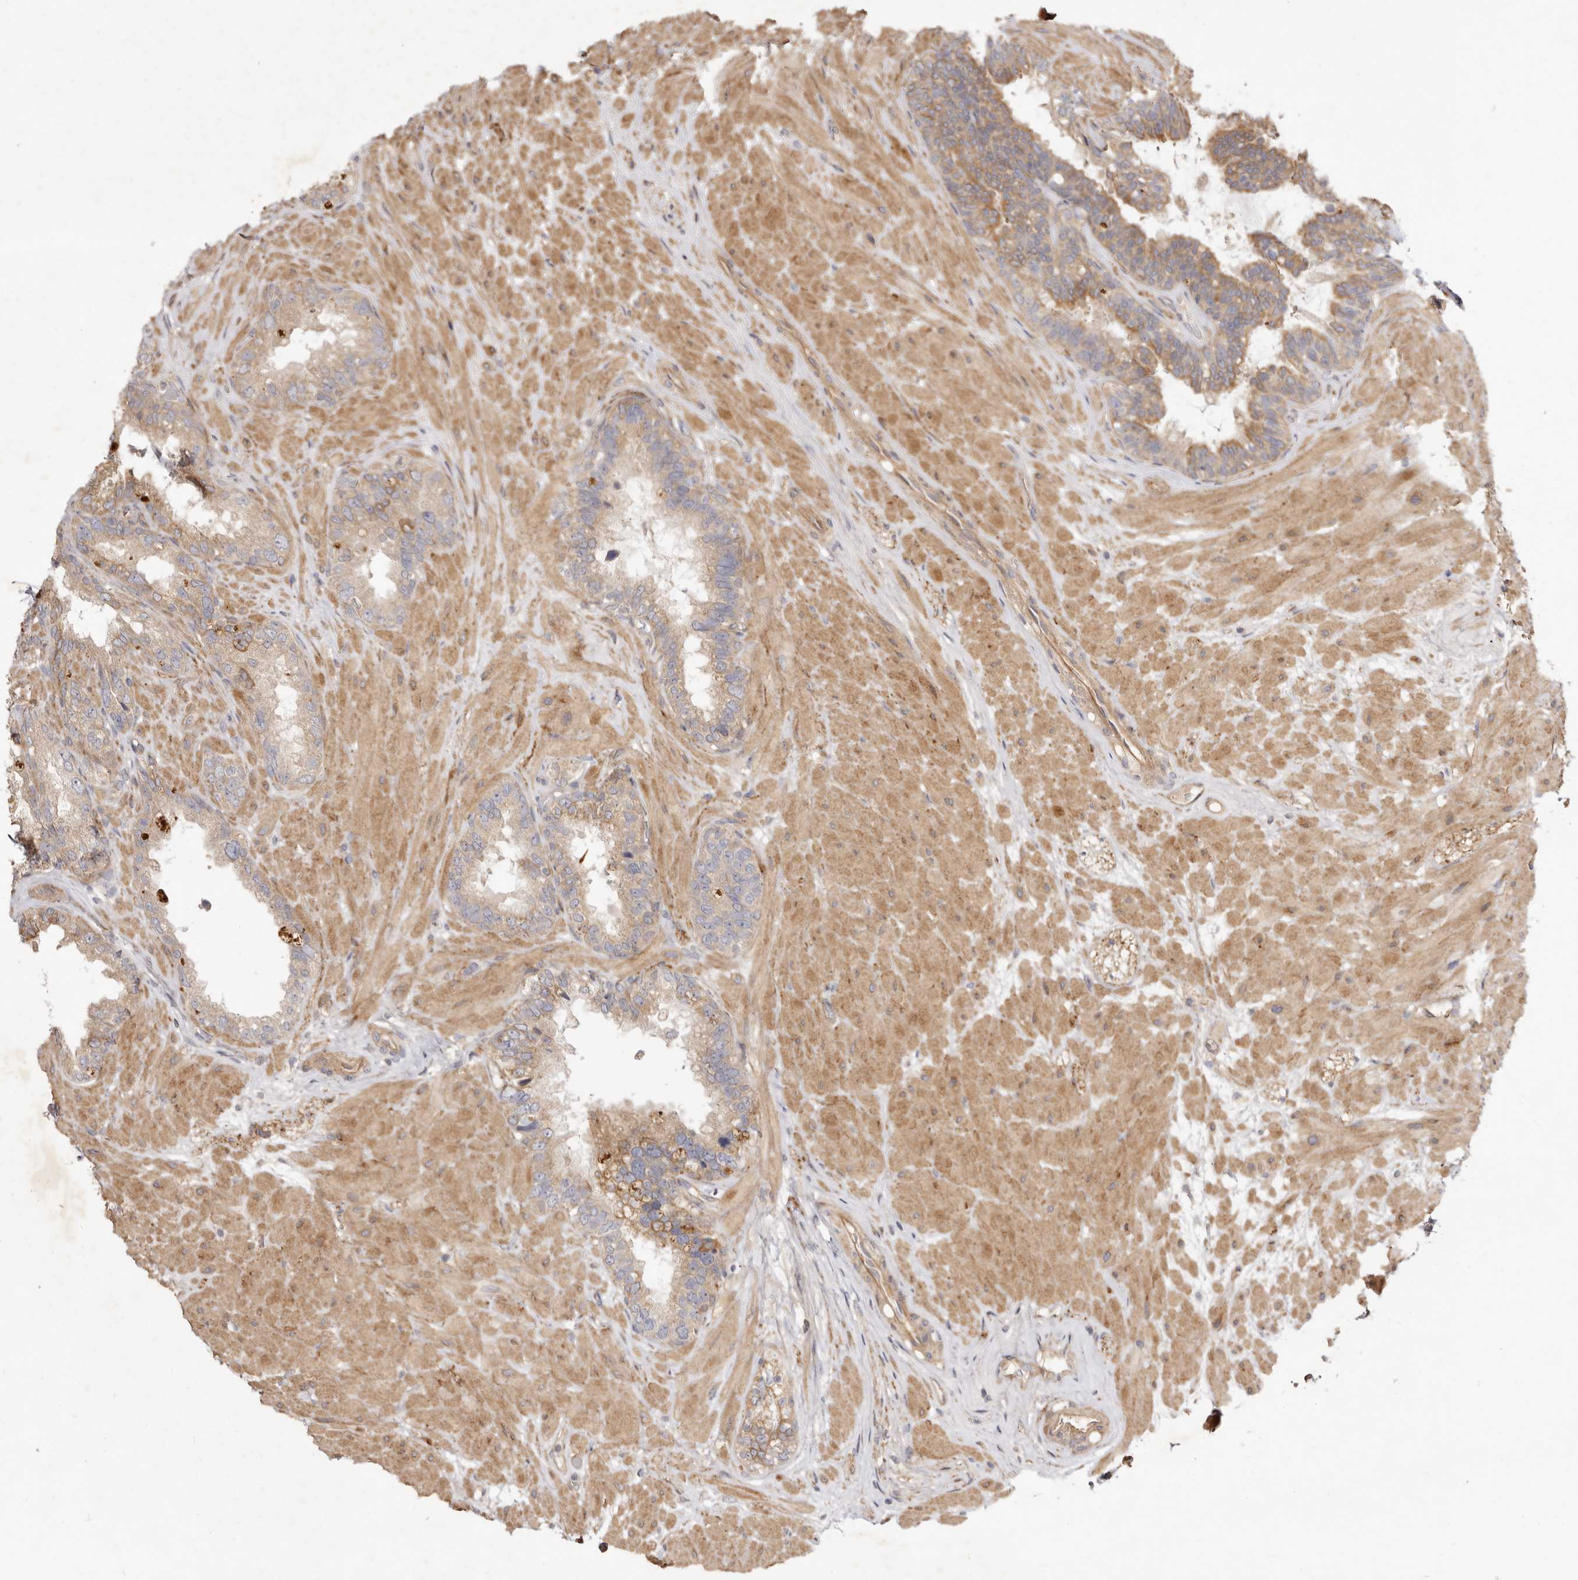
{"staining": {"intensity": "weak", "quantity": "25%-75%", "location": "cytoplasmic/membranous"}, "tissue": "seminal vesicle", "cell_type": "Glandular cells", "image_type": "normal", "snomed": [{"axis": "morphology", "description": "Normal tissue, NOS"}, {"axis": "topography", "description": "Seminal veicle"}], "caption": "This image exhibits immunohistochemistry staining of unremarkable seminal vesicle, with low weak cytoplasmic/membranous expression in about 25%-75% of glandular cells.", "gene": "ADAMTS9", "patient": {"sex": "male", "age": 80}}